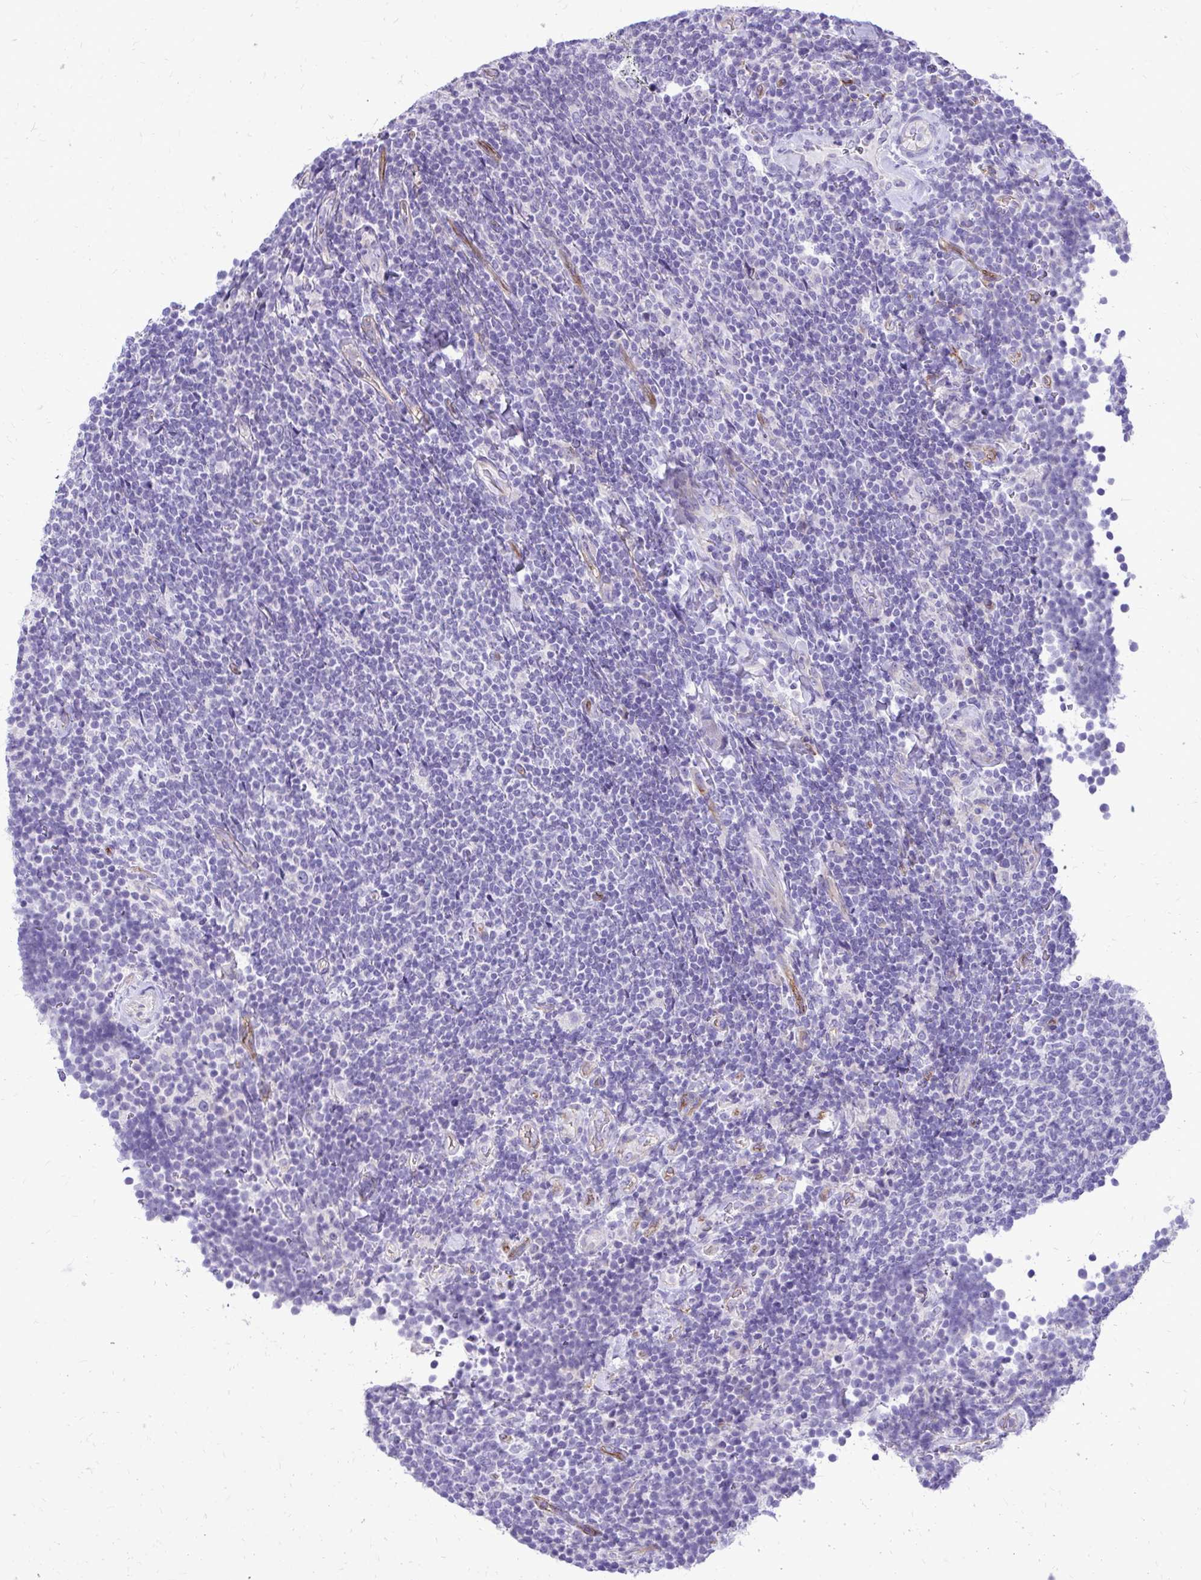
{"staining": {"intensity": "negative", "quantity": "none", "location": "none"}, "tissue": "lymphoma", "cell_type": "Tumor cells", "image_type": "cancer", "snomed": [{"axis": "morphology", "description": "Malignant lymphoma, non-Hodgkin's type, Low grade"}, {"axis": "topography", "description": "Lymph node"}], "caption": "An image of human low-grade malignant lymphoma, non-Hodgkin's type is negative for staining in tumor cells.", "gene": "PELI3", "patient": {"sex": "male", "age": 52}}